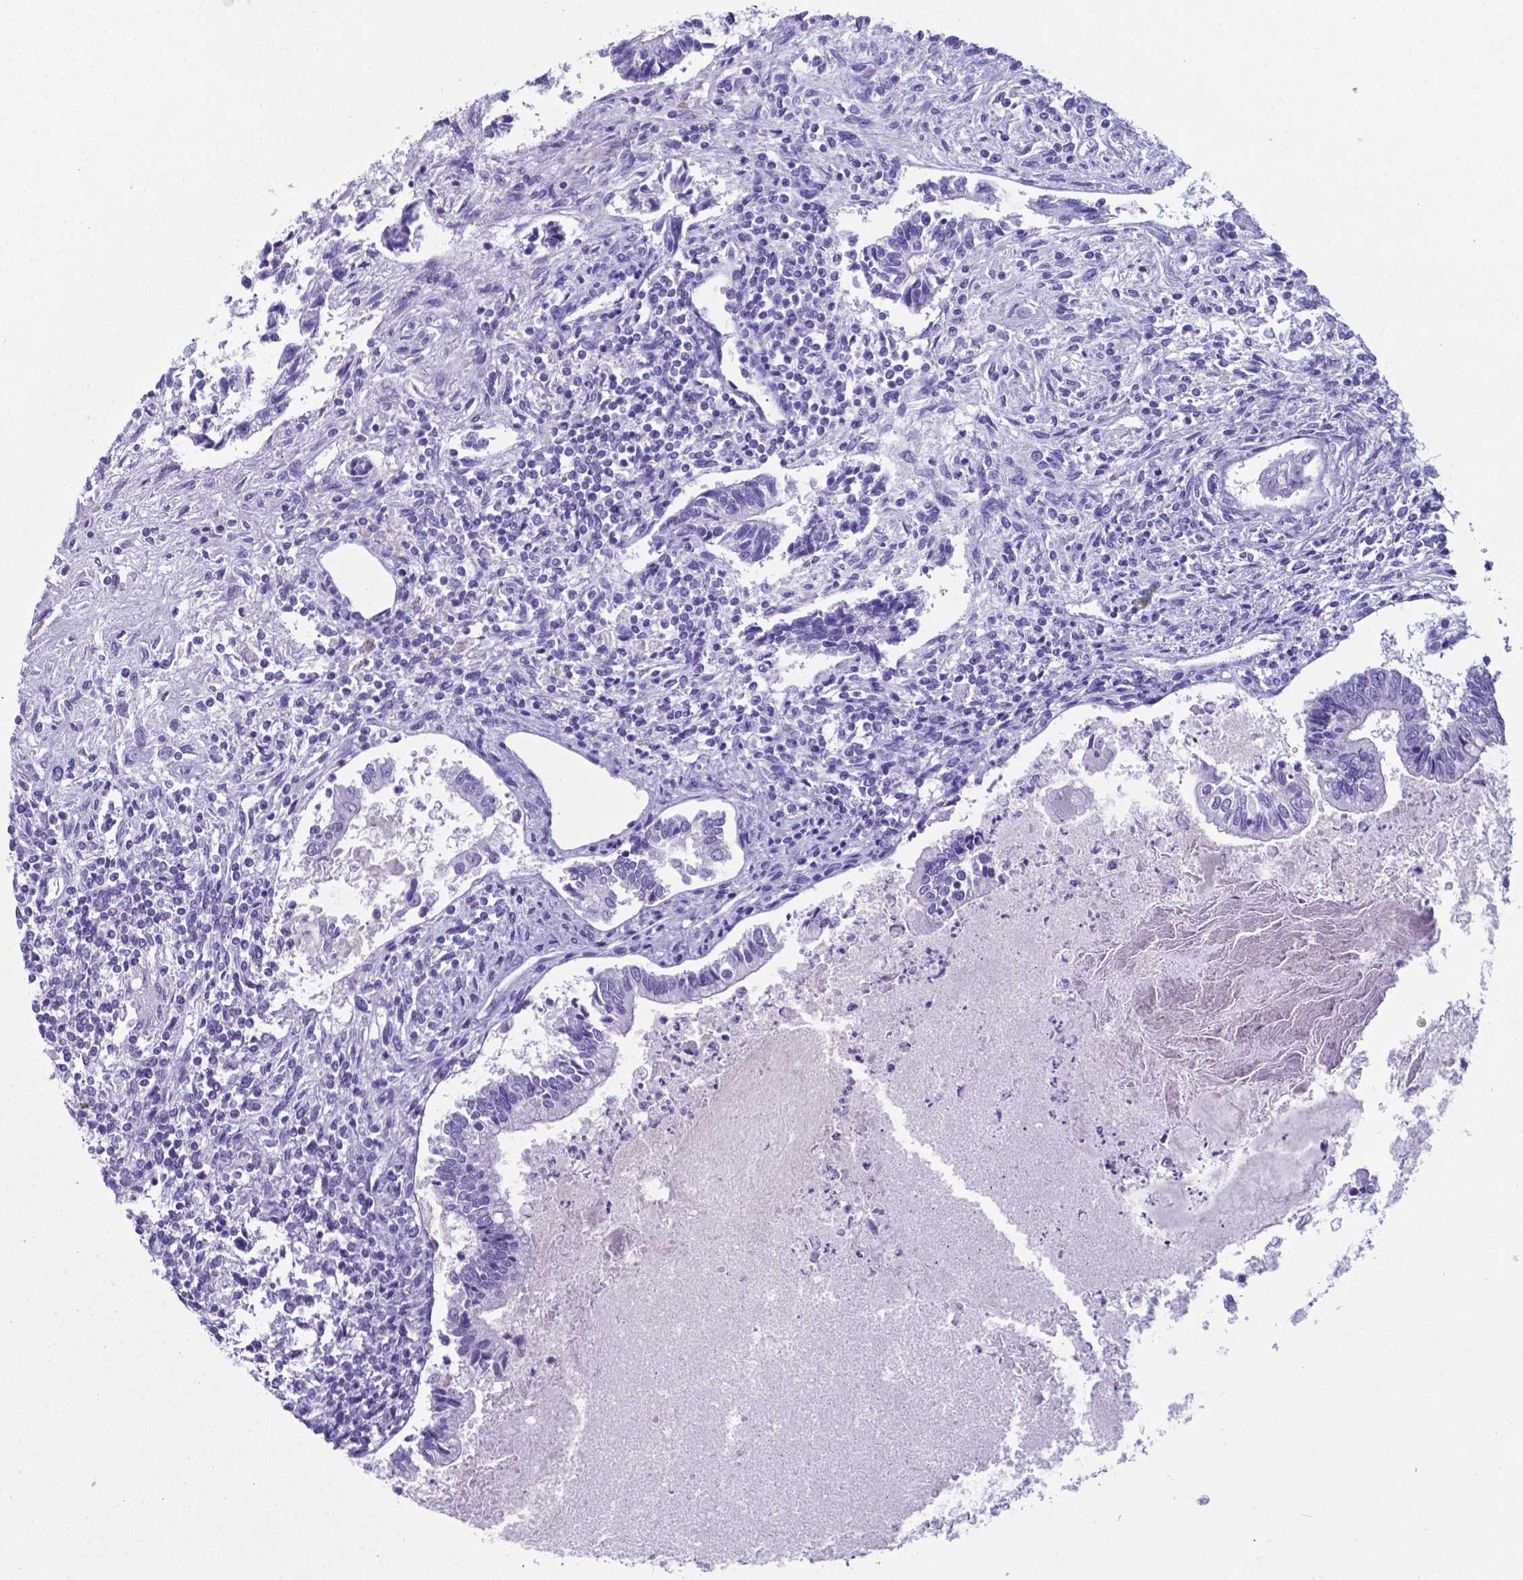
{"staining": {"intensity": "negative", "quantity": "none", "location": "none"}, "tissue": "testis cancer", "cell_type": "Tumor cells", "image_type": "cancer", "snomed": [{"axis": "morphology", "description": "Carcinoma, Embryonal, NOS"}, {"axis": "topography", "description": "Testis"}], "caption": "A histopathology image of human testis cancer is negative for staining in tumor cells. (Stains: DAB immunohistochemistry (IHC) with hematoxylin counter stain, Microscopy: brightfield microscopy at high magnification).", "gene": "AP5B1", "patient": {"sex": "male", "age": 37}}